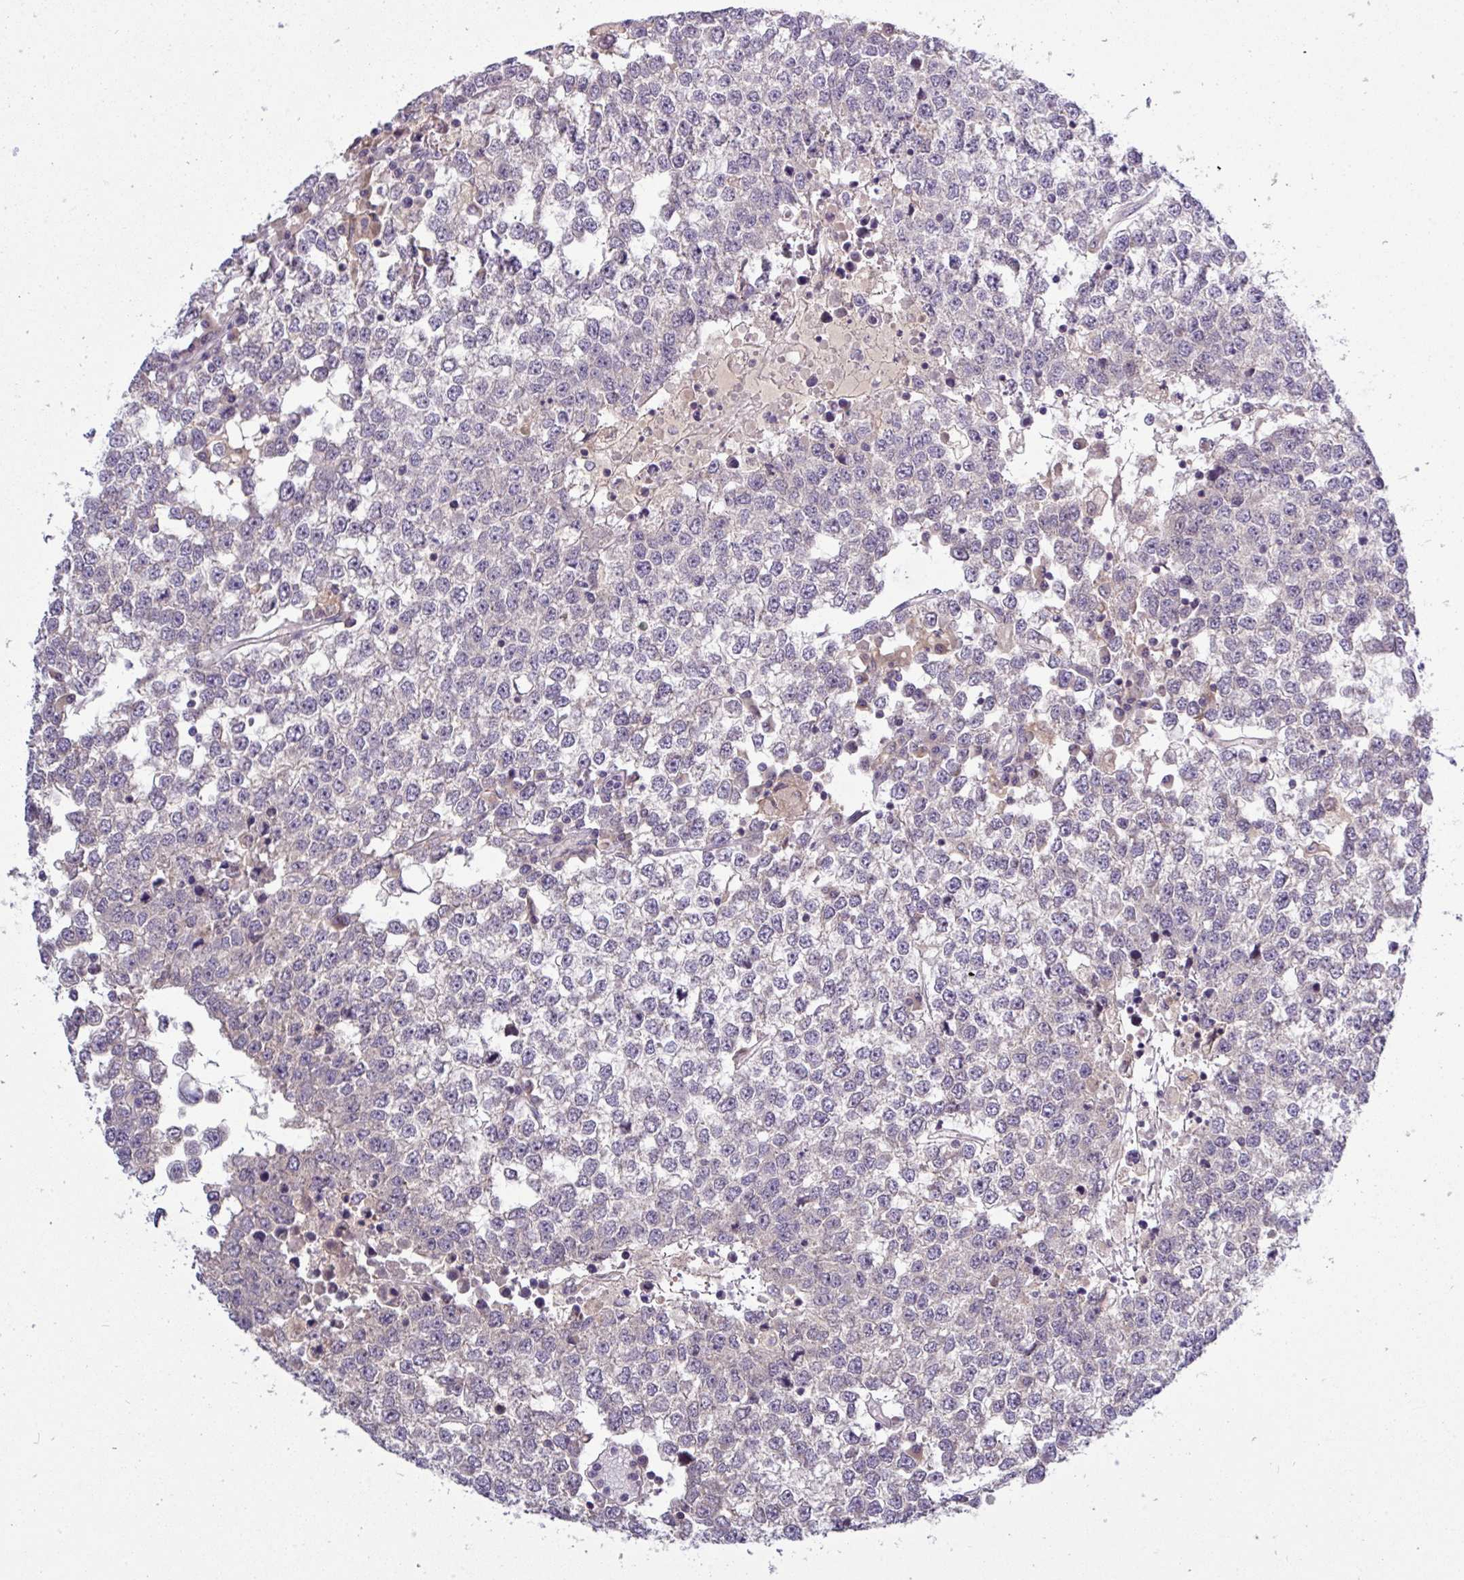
{"staining": {"intensity": "negative", "quantity": "none", "location": "none"}, "tissue": "testis cancer", "cell_type": "Tumor cells", "image_type": "cancer", "snomed": [{"axis": "morphology", "description": "Seminoma, NOS"}, {"axis": "topography", "description": "Testis"}], "caption": "This is a photomicrograph of immunohistochemistry (IHC) staining of testis cancer (seminoma), which shows no positivity in tumor cells.", "gene": "TMEM62", "patient": {"sex": "male", "age": 65}}